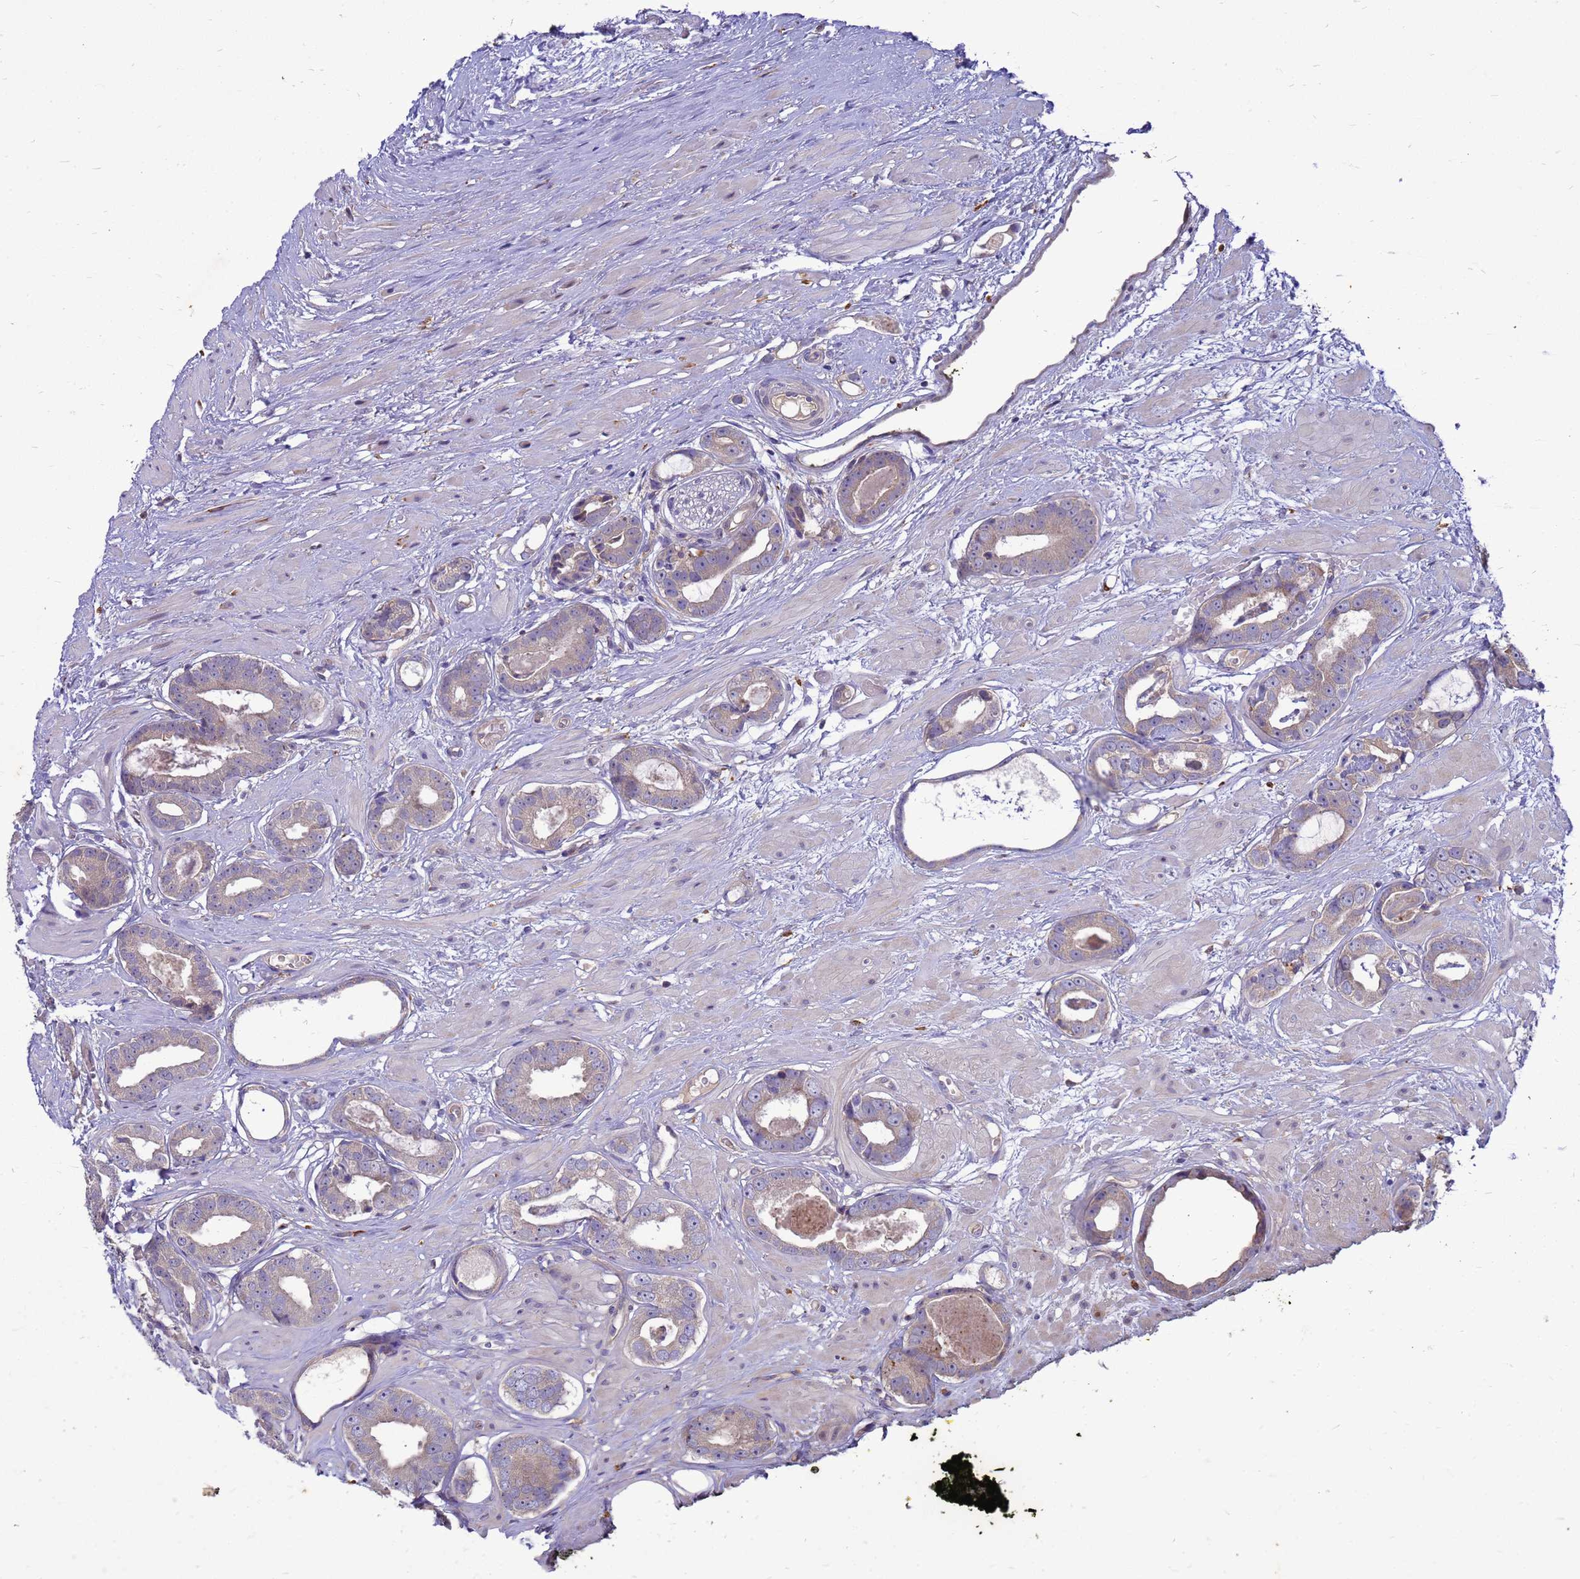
{"staining": {"intensity": "weak", "quantity": "<25%", "location": "cytoplasmic/membranous"}, "tissue": "prostate cancer", "cell_type": "Tumor cells", "image_type": "cancer", "snomed": [{"axis": "morphology", "description": "Adenocarcinoma, Low grade"}, {"axis": "topography", "description": "Prostate"}], "caption": "DAB (3,3'-diaminobenzidine) immunohistochemical staining of prostate cancer reveals no significant staining in tumor cells.", "gene": "RNF215", "patient": {"sex": "male", "age": 64}}